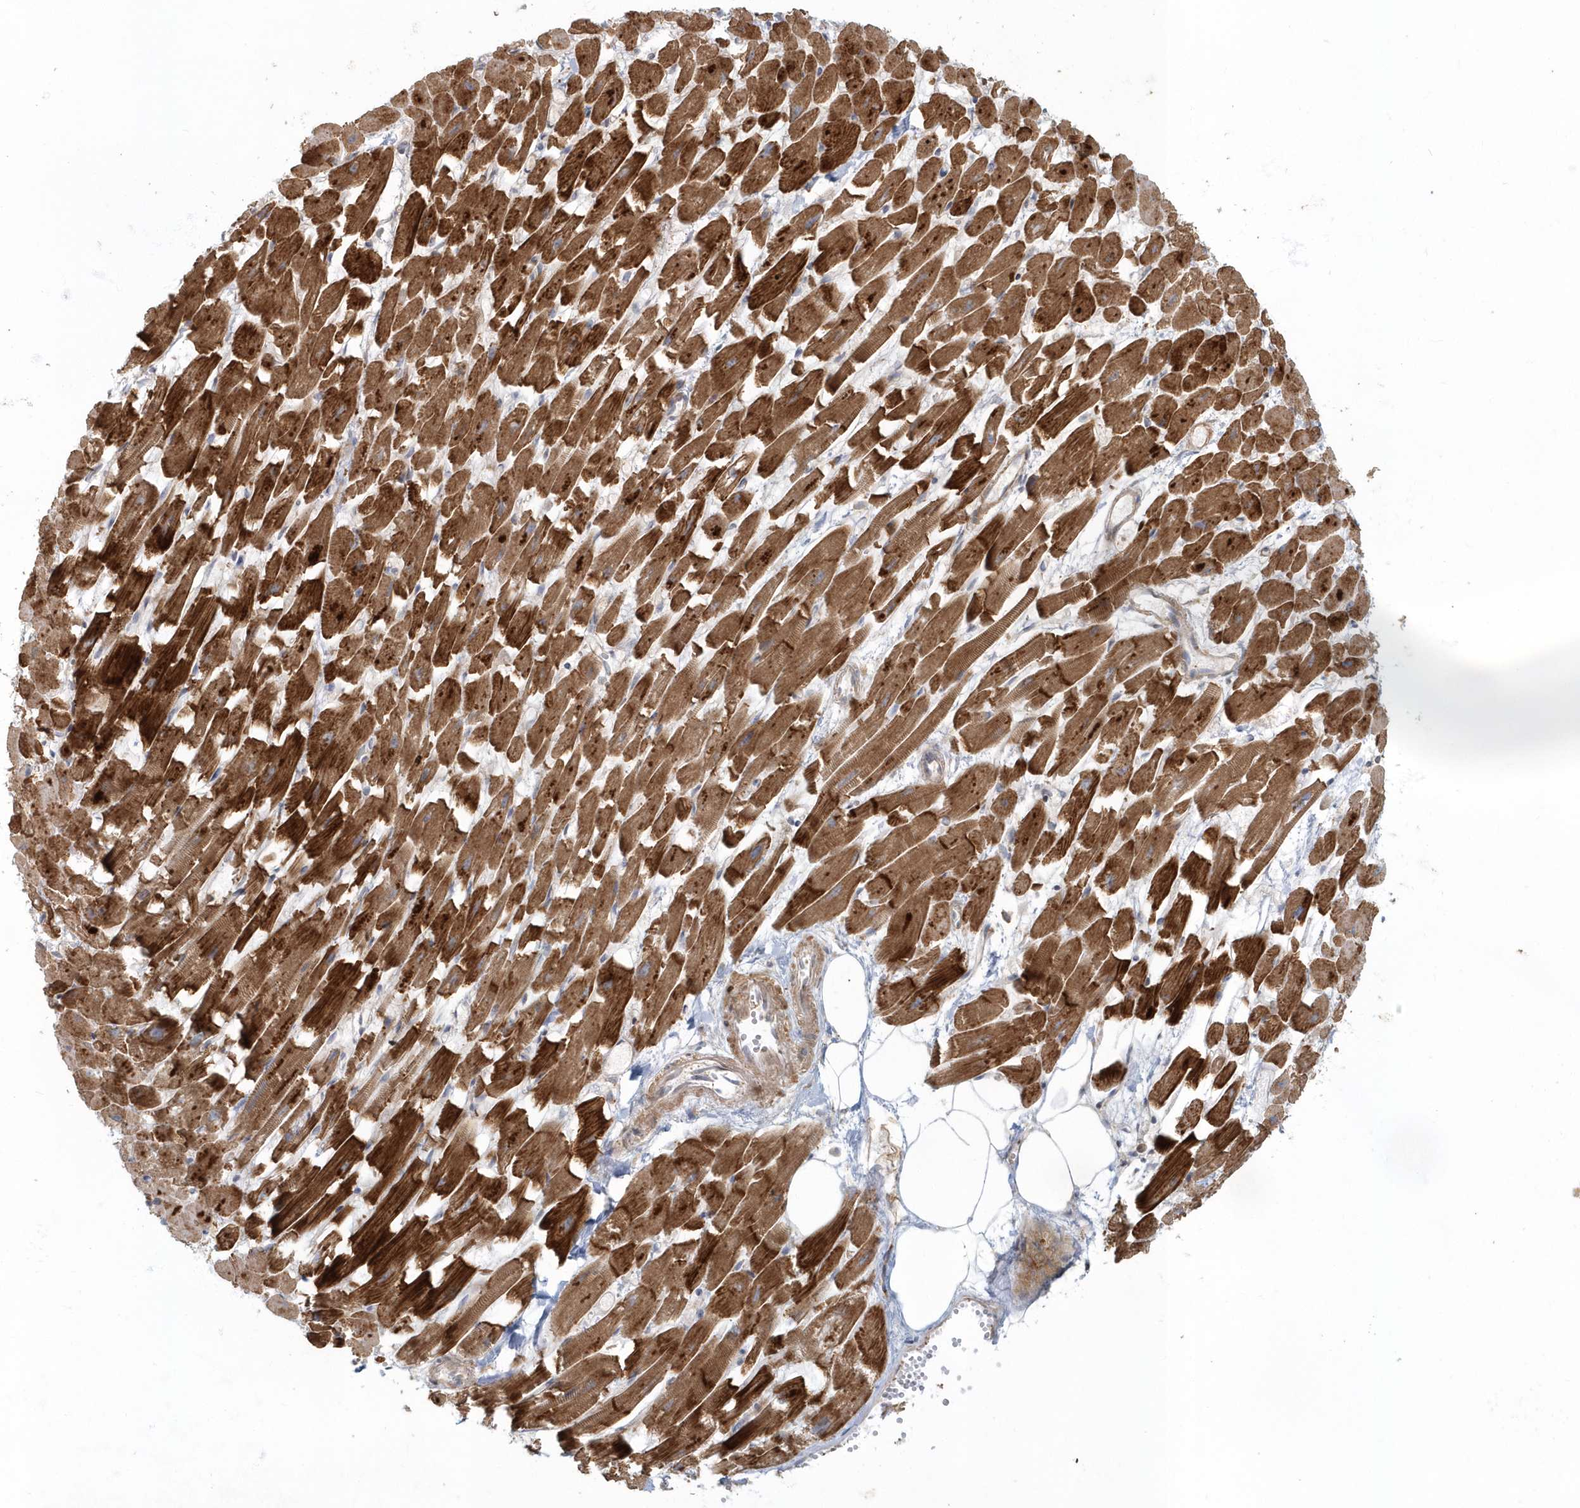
{"staining": {"intensity": "strong", "quantity": ">75%", "location": "cytoplasmic/membranous"}, "tissue": "heart muscle", "cell_type": "Cardiomyocytes", "image_type": "normal", "snomed": [{"axis": "morphology", "description": "Normal tissue, NOS"}, {"axis": "topography", "description": "Heart"}], "caption": "Normal heart muscle exhibits strong cytoplasmic/membranous positivity in approximately >75% of cardiomyocytes, visualized by immunohistochemistry. (IHC, brightfield microscopy, high magnification).", "gene": "ARHGEF38", "patient": {"sex": "female", "age": 64}}